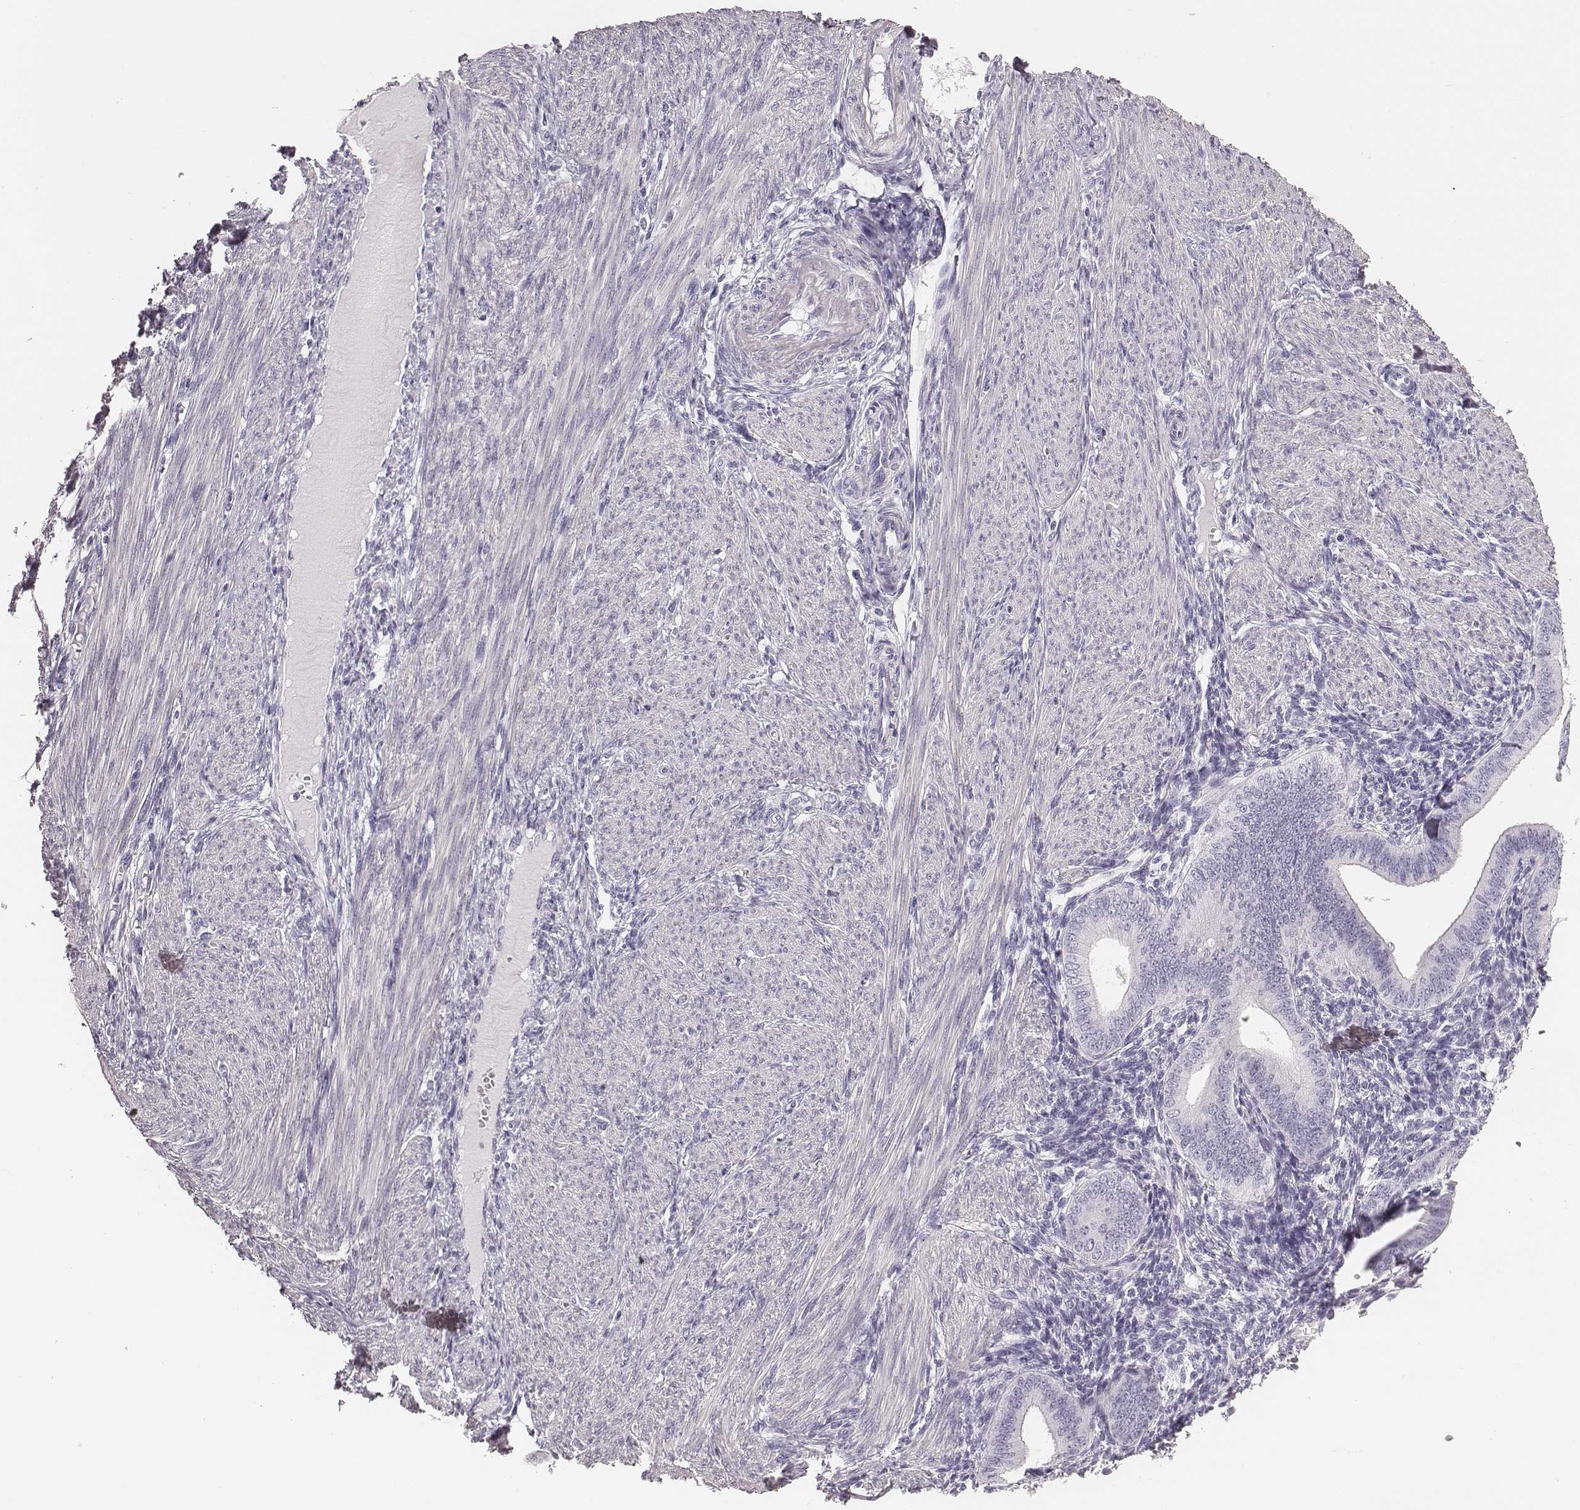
{"staining": {"intensity": "negative", "quantity": "none", "location": "none"}, "tissue": "endometrium", "cell_type": "Cells in endometrial stroma", "image_type": "normal", "snomed": [{"axis": "morphology", "description": "Normal tissue, NOS"}, {"axis": "topography", "description": "Endometrium"}], "caption": "Endometrium stained for a protein using IHC exhibits no positivity cells in endometrial stroma.", "gene": "ADAM7", "patient": {"sex": "female", "age": 39}}